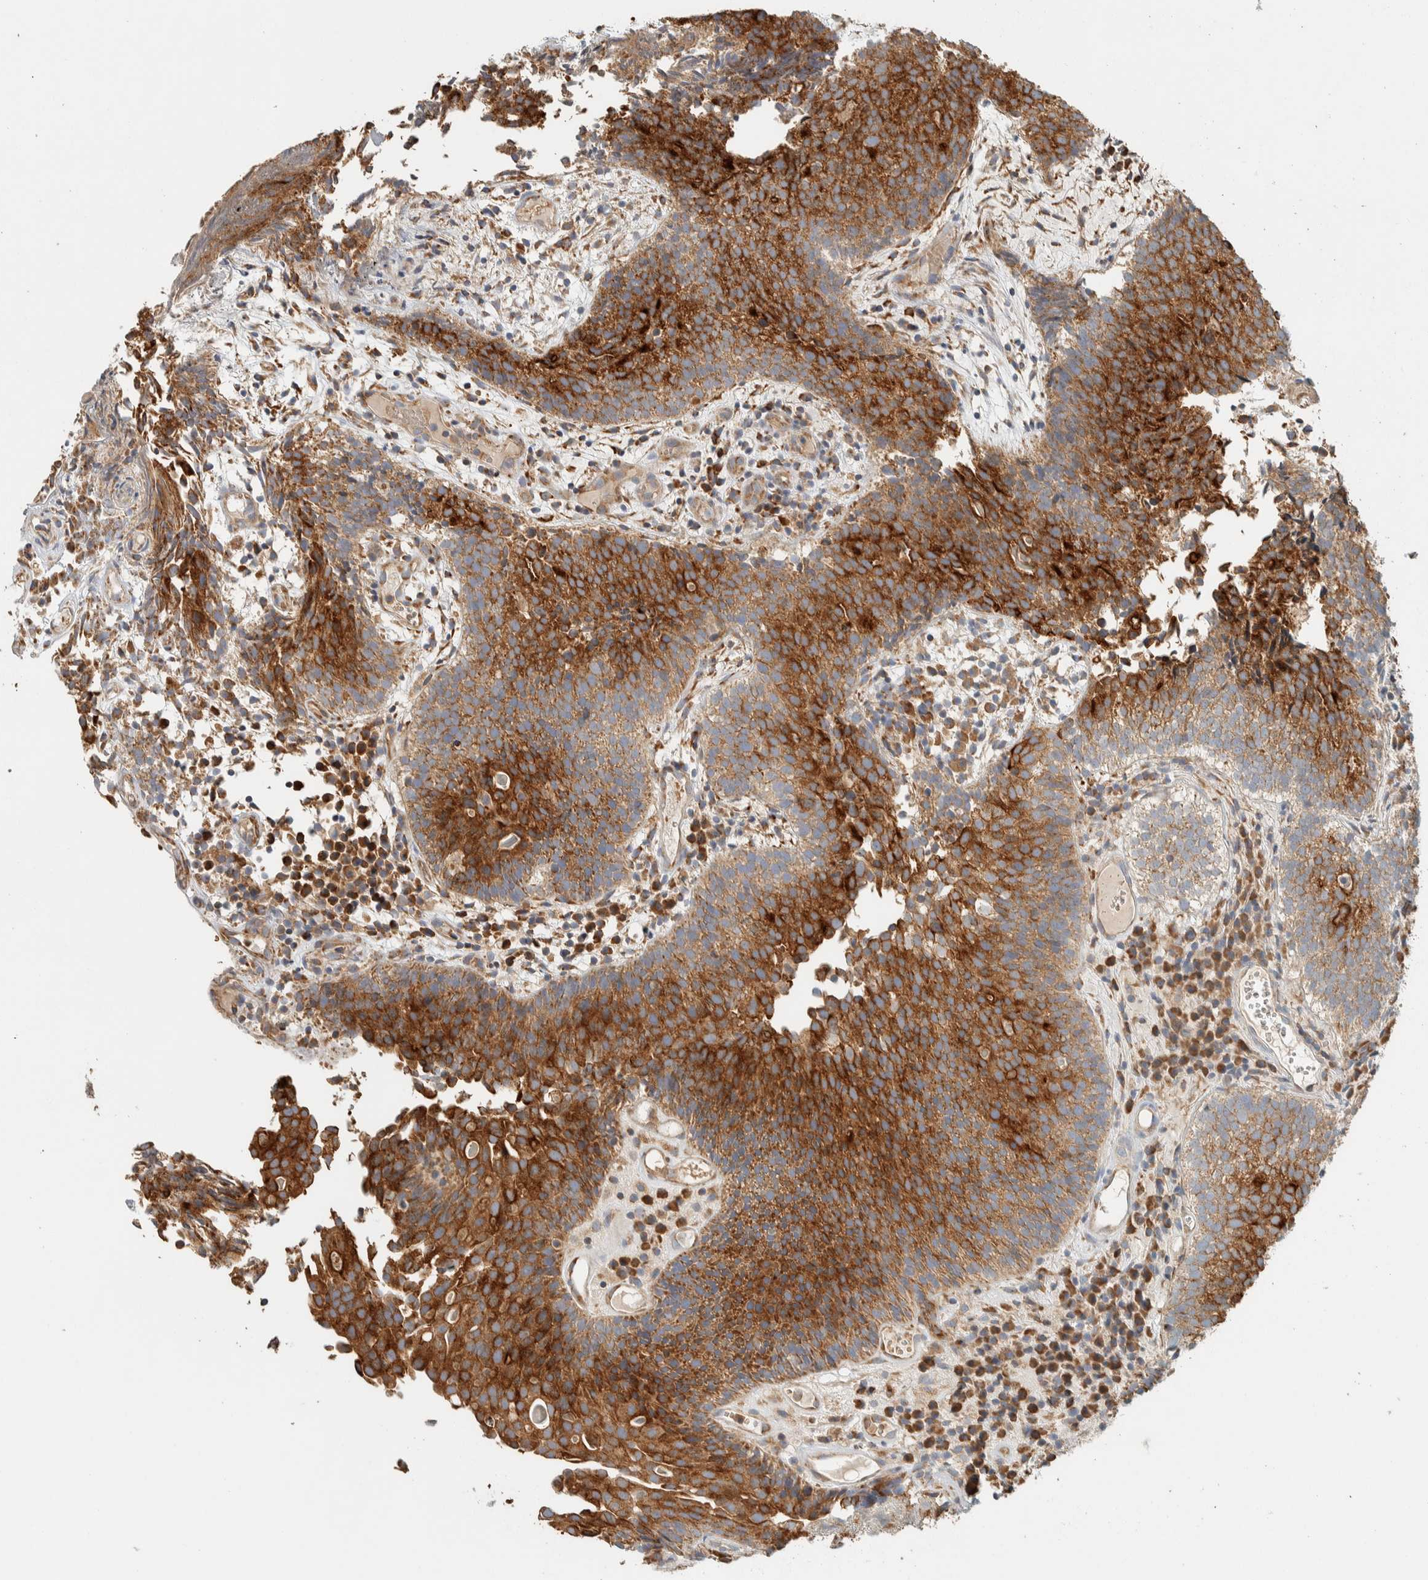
{"staining": {"intensity": "strong", "quantity": ">75%", "location": "cytoplasmic/membranous"}, "tissue": "urothelial cancer", "cell_type": "Tumor cells", "image_type": "cancer", "snomed": [{"axis": "morphology", "description": "Urothelial carcinoma, Low grade"}, {"axis": "topography", "description": "Urinary bladder"}], "caption": "Protein analysis of urothelial carcinoma (low-grade) tissue shows strong cytoplasmic/membranous expression in approximately >75% of tumor cells. (DAB IHC, brown staining for protein, blue staining for nuclei).", "gene": "RAB11FIP1", "patient": {"sex": "male", "age": 86}}